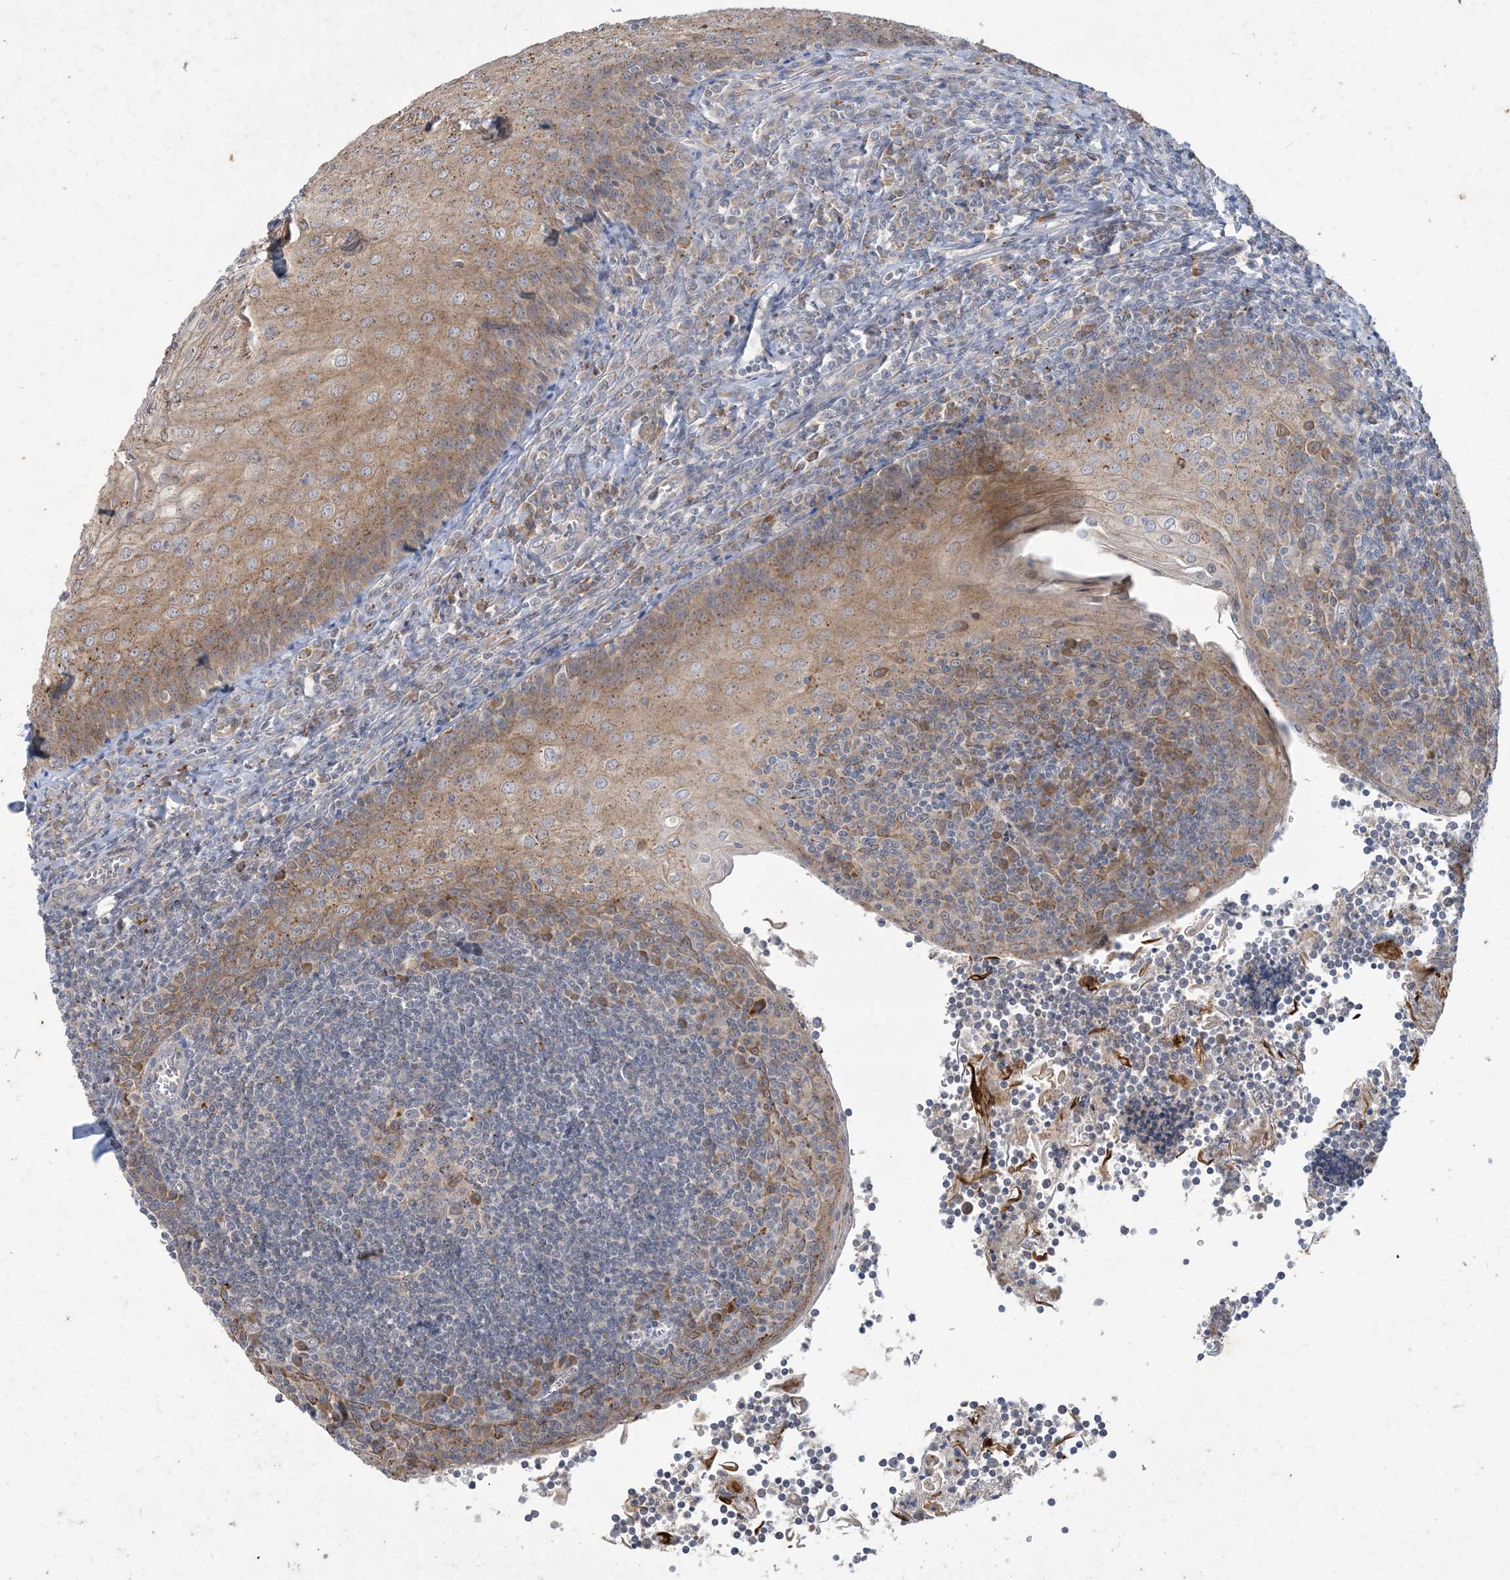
{"staining": {"intensity": "moderate", "quantity": "<25%", "location": "cytoplasmic/membranous"}, "tissue": "tonsil", "cell_type": "Germinal center cells", "image_type": "normal", "snomed": [{"axis": "morphology", "description": "Normal tissue, NOS"}, {"axis": "topography", "description": "Tonsil"}], "caption": "IHC micrograph of benign tonsil: human tonsil stained using immunohistochemistry (IHC) demonstrates low levels of moderate protein expression localized specifically in the cytoplasmic/membranous of germinal center cells, appearing as a cytoplasmic/membranous brown color.", "gene": "MRPS18A", "patient": {"sex": "male", "age": 27}}